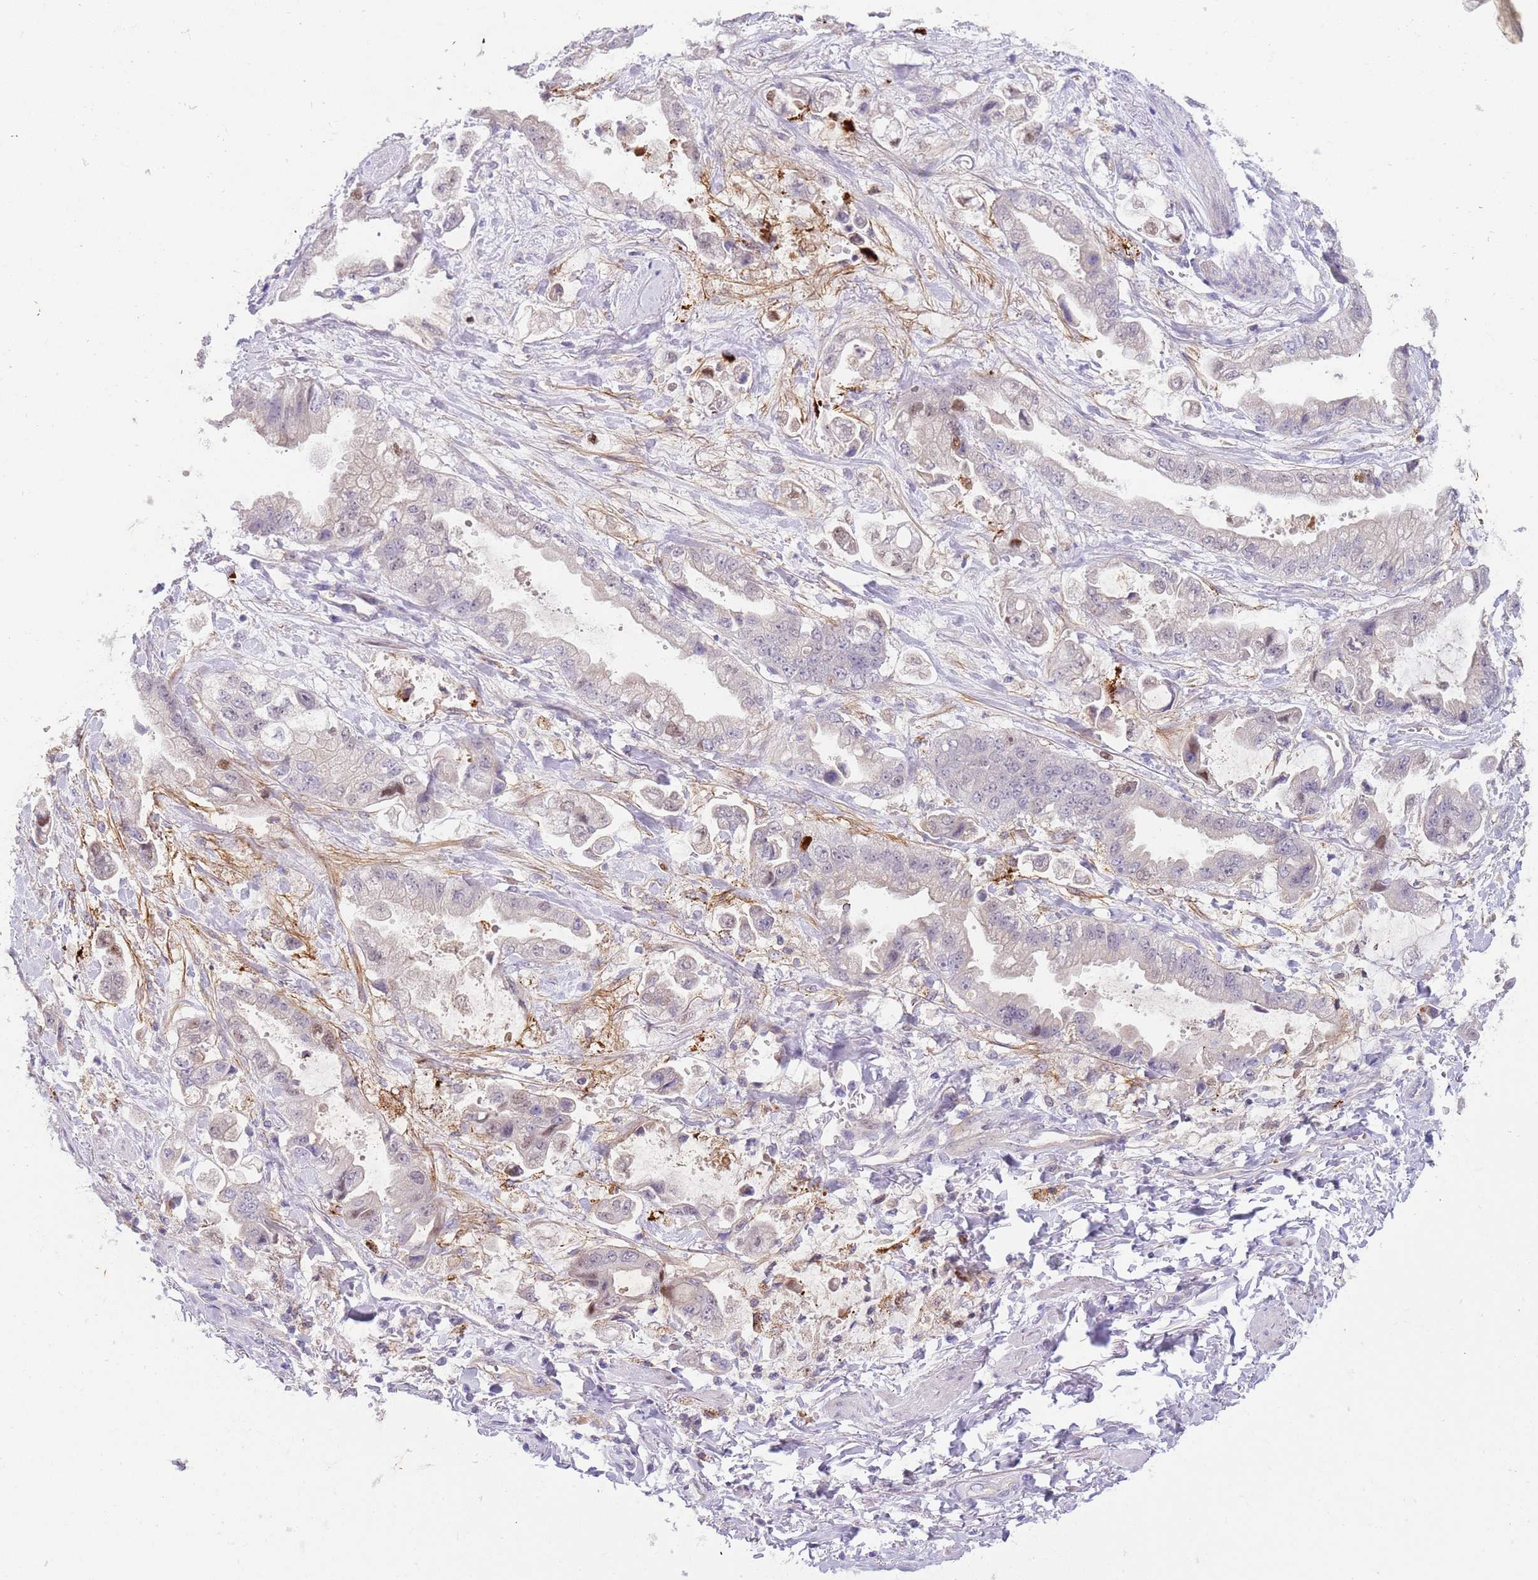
{"staining": {"intensity": "weak", "quantity": "<25%", "location": "nuclear"}, "tissue": "stomach cancer", "cell_type": "Tumor cells", "image_type": "cancer", "snomed": [{"axis": "morphology", "description": "Adenocarcinoma, NOS"}, {"axis": "topography", "description": "Stomach"}], "caption": "Immunohistochemistry histopathology image of neoplastic tissue: adenocarcinoma (stomach) stained with DAB demonstrates no significant protein positivity in tumor cells.", "gene": "STK25", "patient": {"sex": "male", "age": 62}}